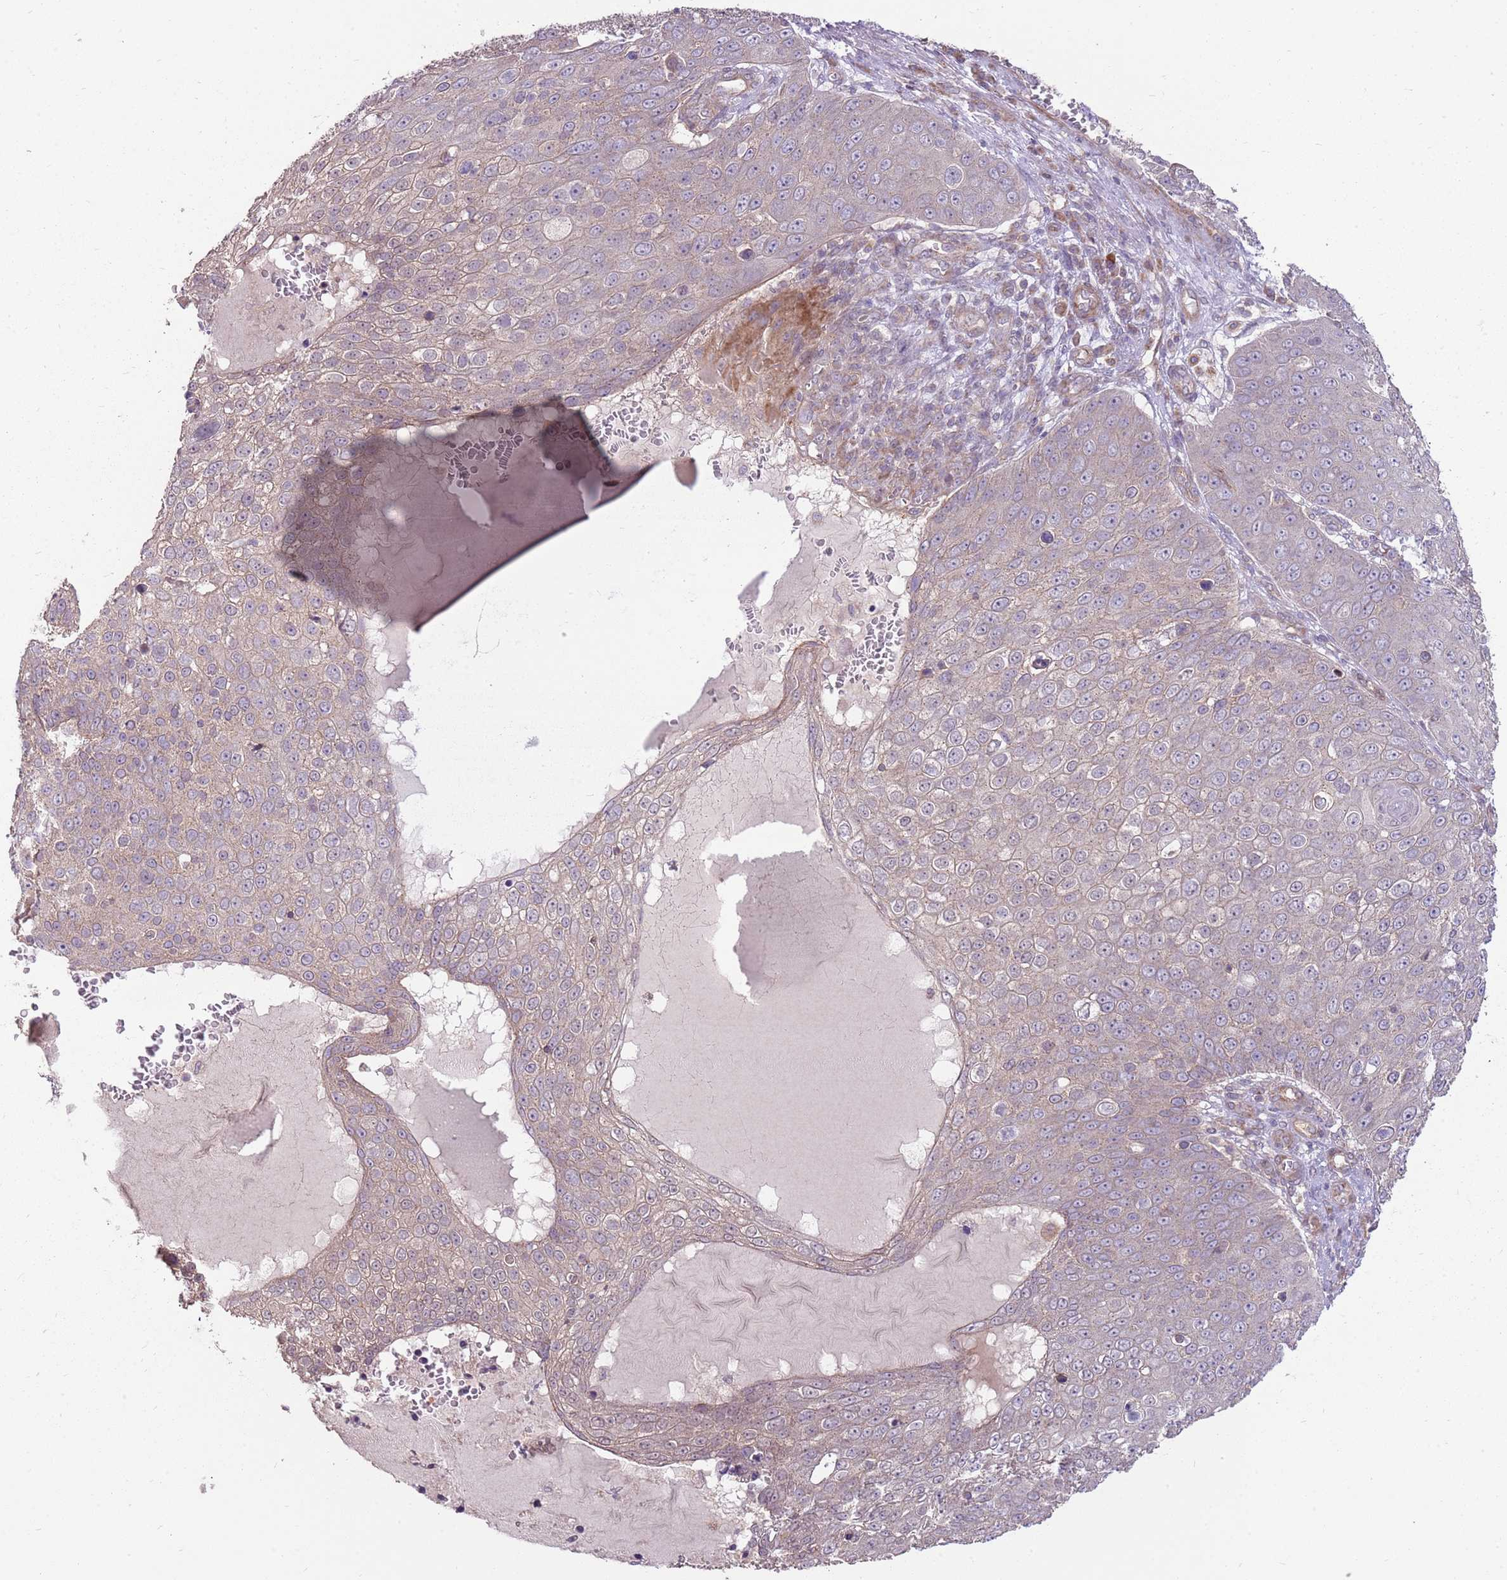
{"staining": {"intensity": "weak", "quantity": "<25%", "location": "cytoplasmic/membranous"}, "tissue": "skin cancer", "cell_type": "Tumor cells", "image_type": "cancer", "snomed": [{"axis": "morphology", "description": "Squamous cell carcinoma, NOS"}, {"axis": "topography", "description": "Skin"}], "caption": "Immunohistochemistry (IHC) of skin squamous cell carcinoma displays no positivity in tumor cells.", "gene": "SPATA31D1", "patient": {"sex": "male", "age": 71}}